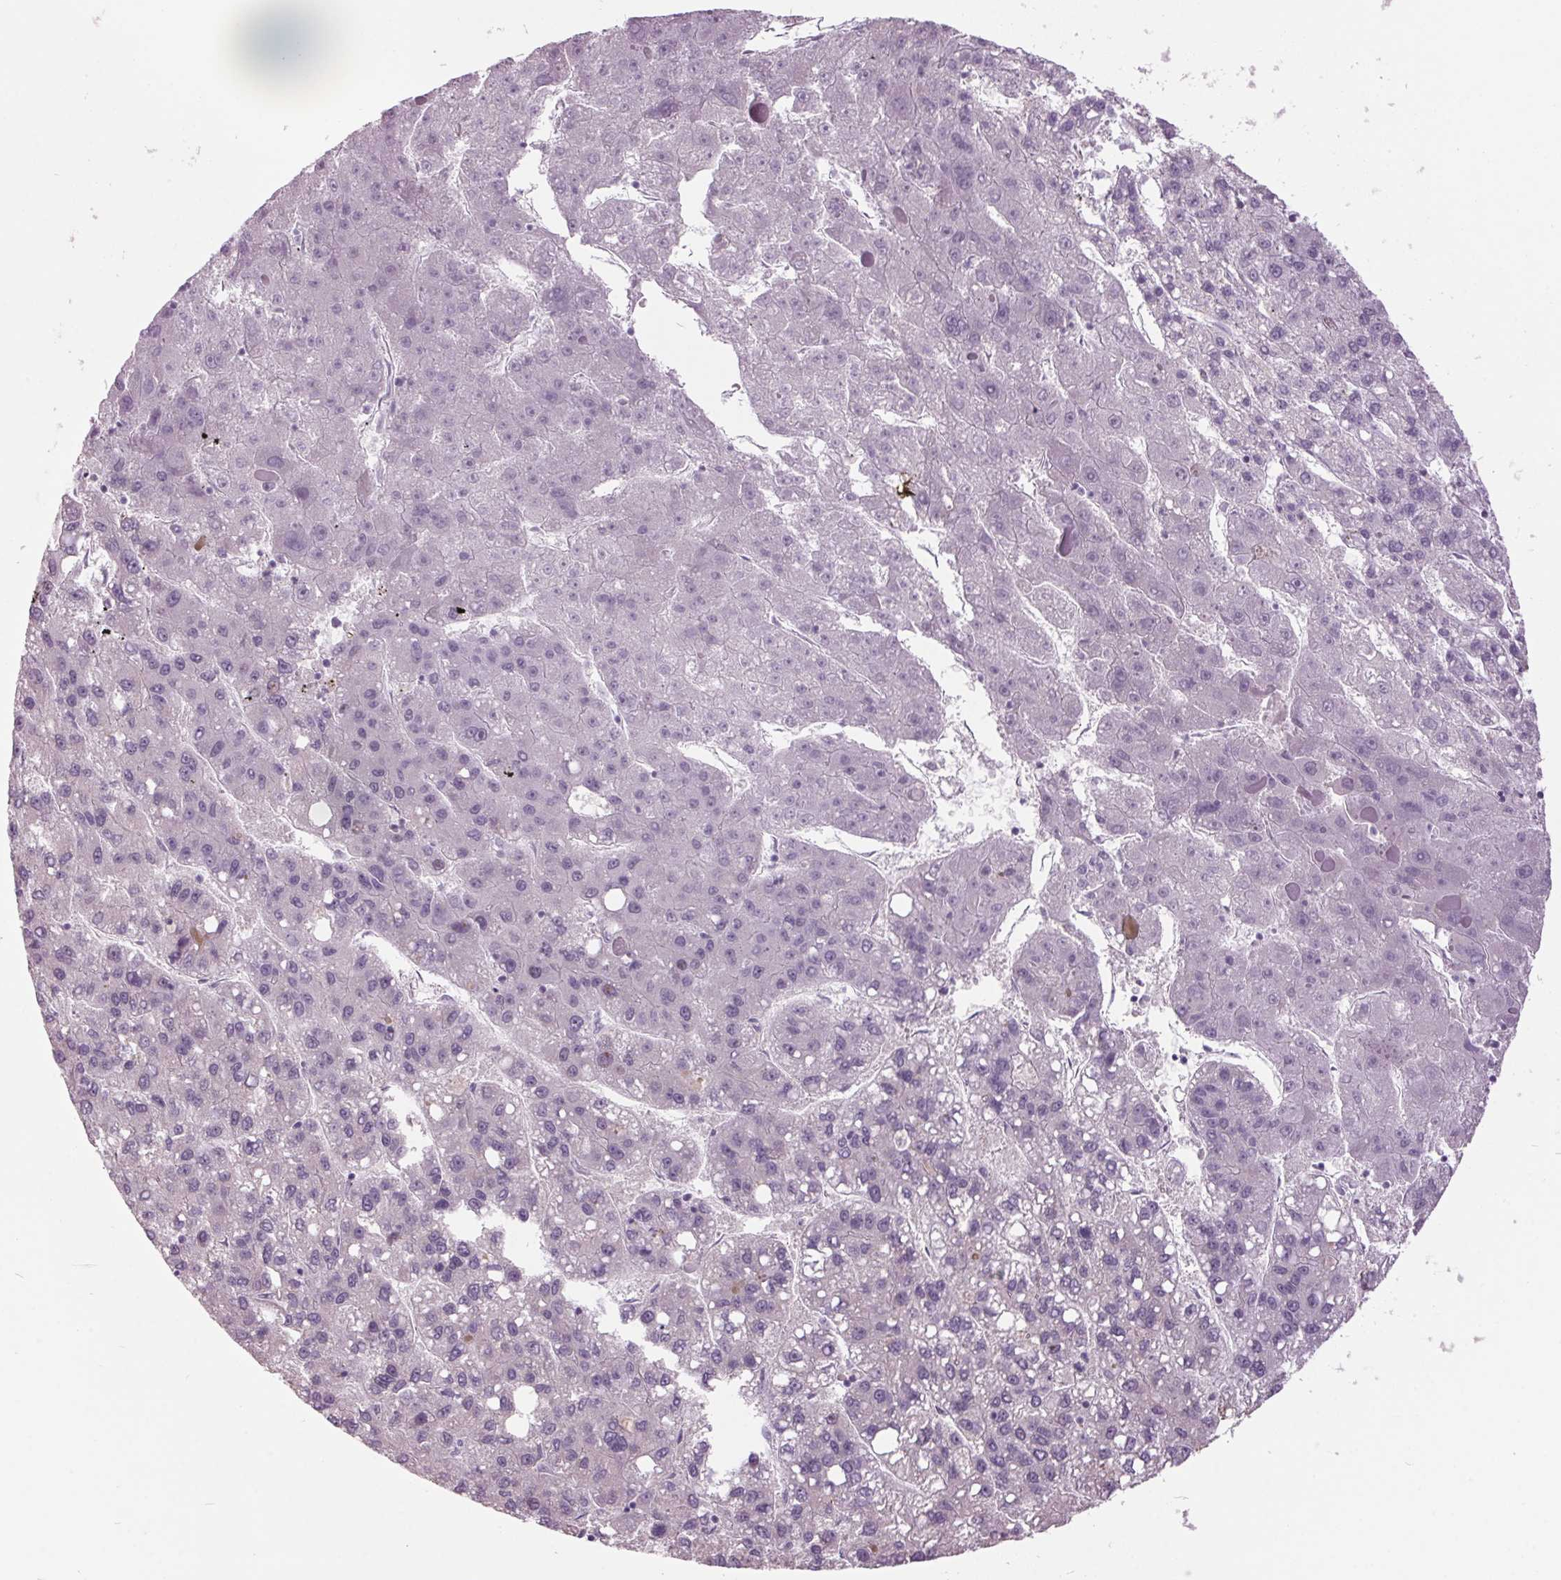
{"staining": {"intensity": "negative", "quantity": "none", "location": "none"}, "tissue": "liver cancer", "cell_type": "Tumor cells", "image_type": "cancer", "snomed": [{"axis": "morphology", "description": "Carcinoma, Hepatocellular, NOS"}, {"axis": "topography", "description": "Liver"}], "caption": "Micrograph shows no protein staining in tumor cells of liver cancer tissue.", "gene": "C2orf16", "patient": {"sex": "female", "age": 82}}